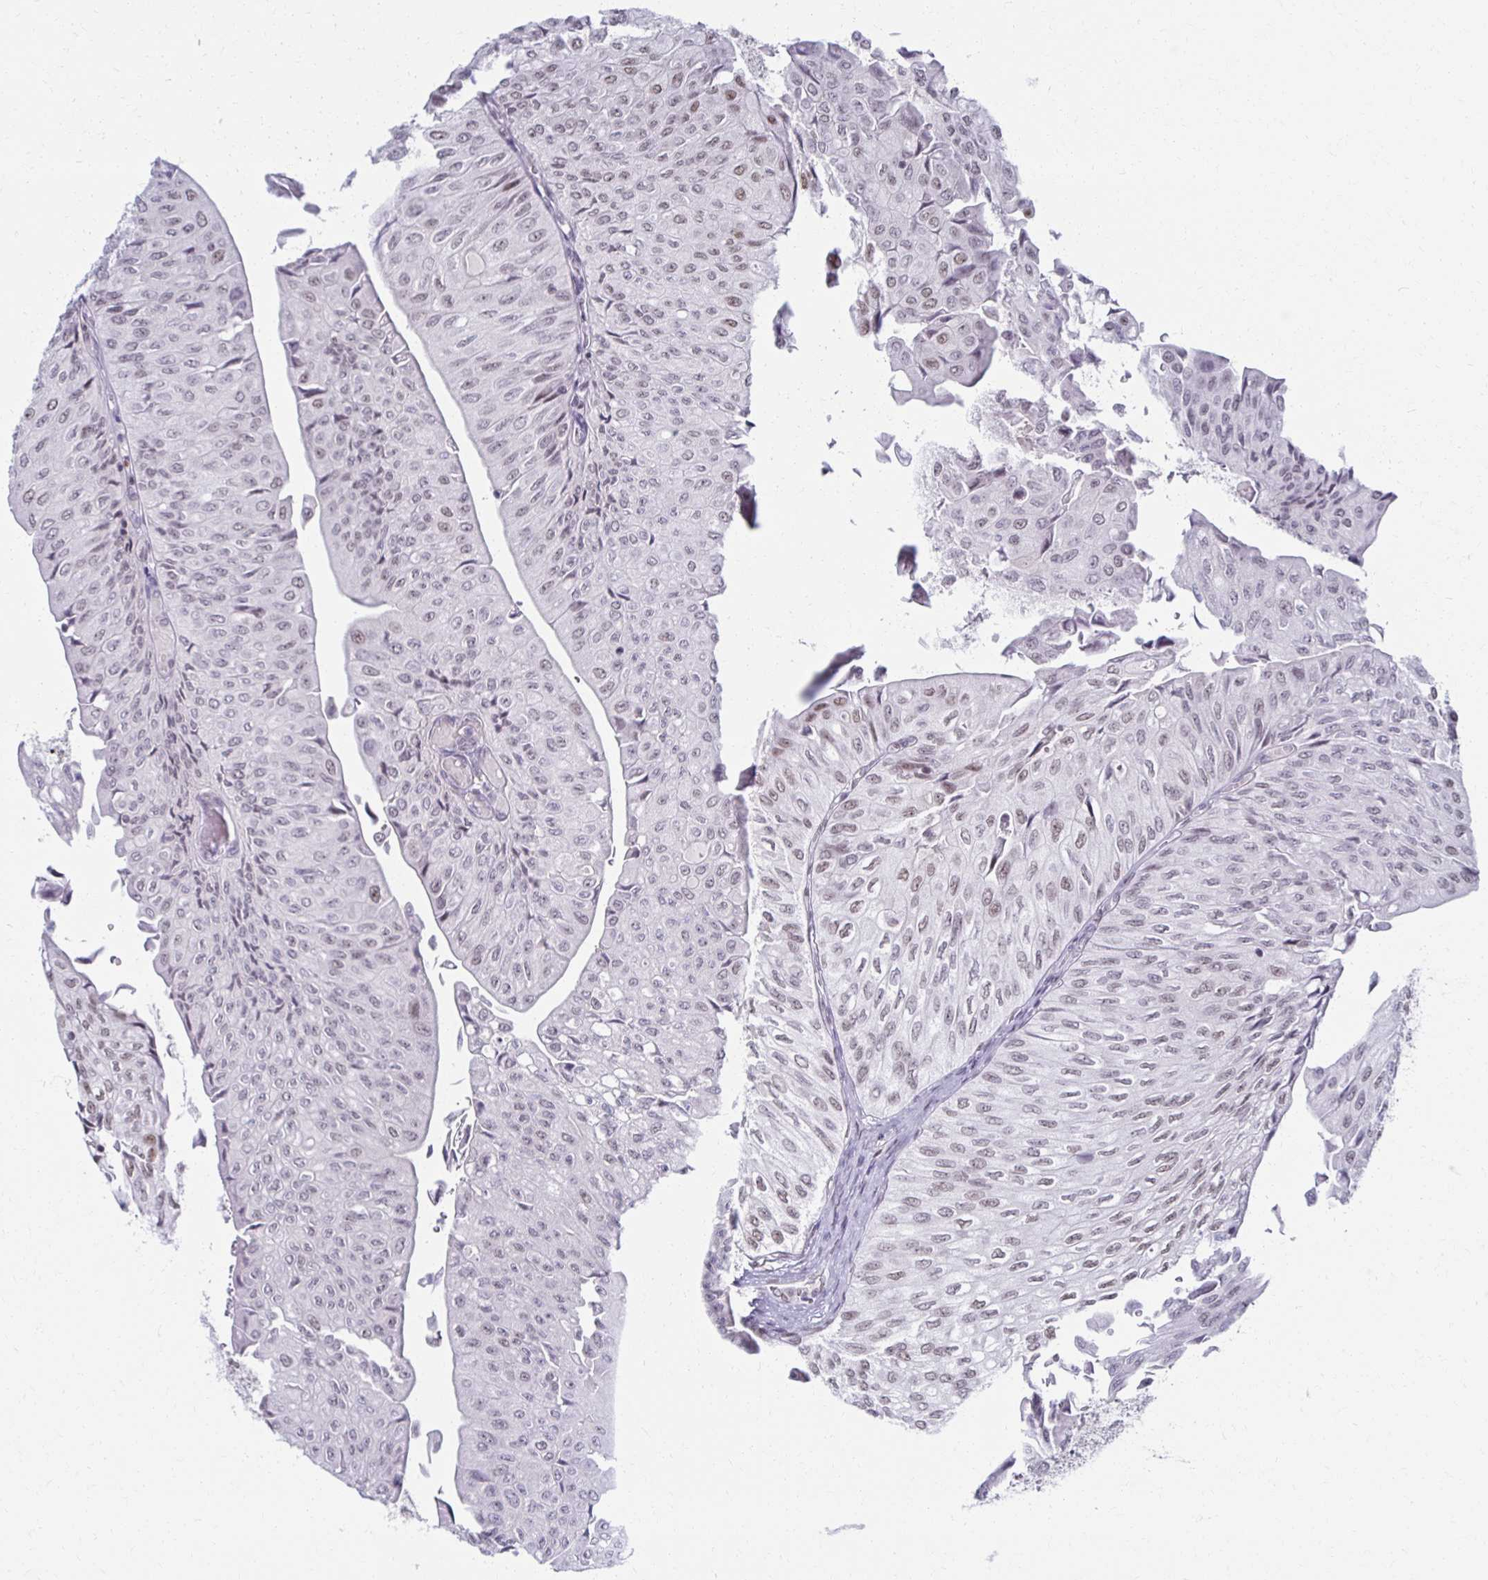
{"staining": {"intensity": "weak", "quantity": ">75%", "location": "nuclear"}, "tissue": "urothelial cancer", "cell_type": "Tumor cells", "image_type": "cancer", "snomed": [{"axis": "morphology", "description": "Urothelial carcinoma, NOS"}, {"axis": "topography", "description": "Urinary bladder"}], "caption": "There is low levels of weak nuclear expression in tumor cells of transitional cell carcinoma, as demonstrated by immunohistochemical staining (brown color).", "gene": "IRF7", "patient": {"sex": "male", "age": 62}}